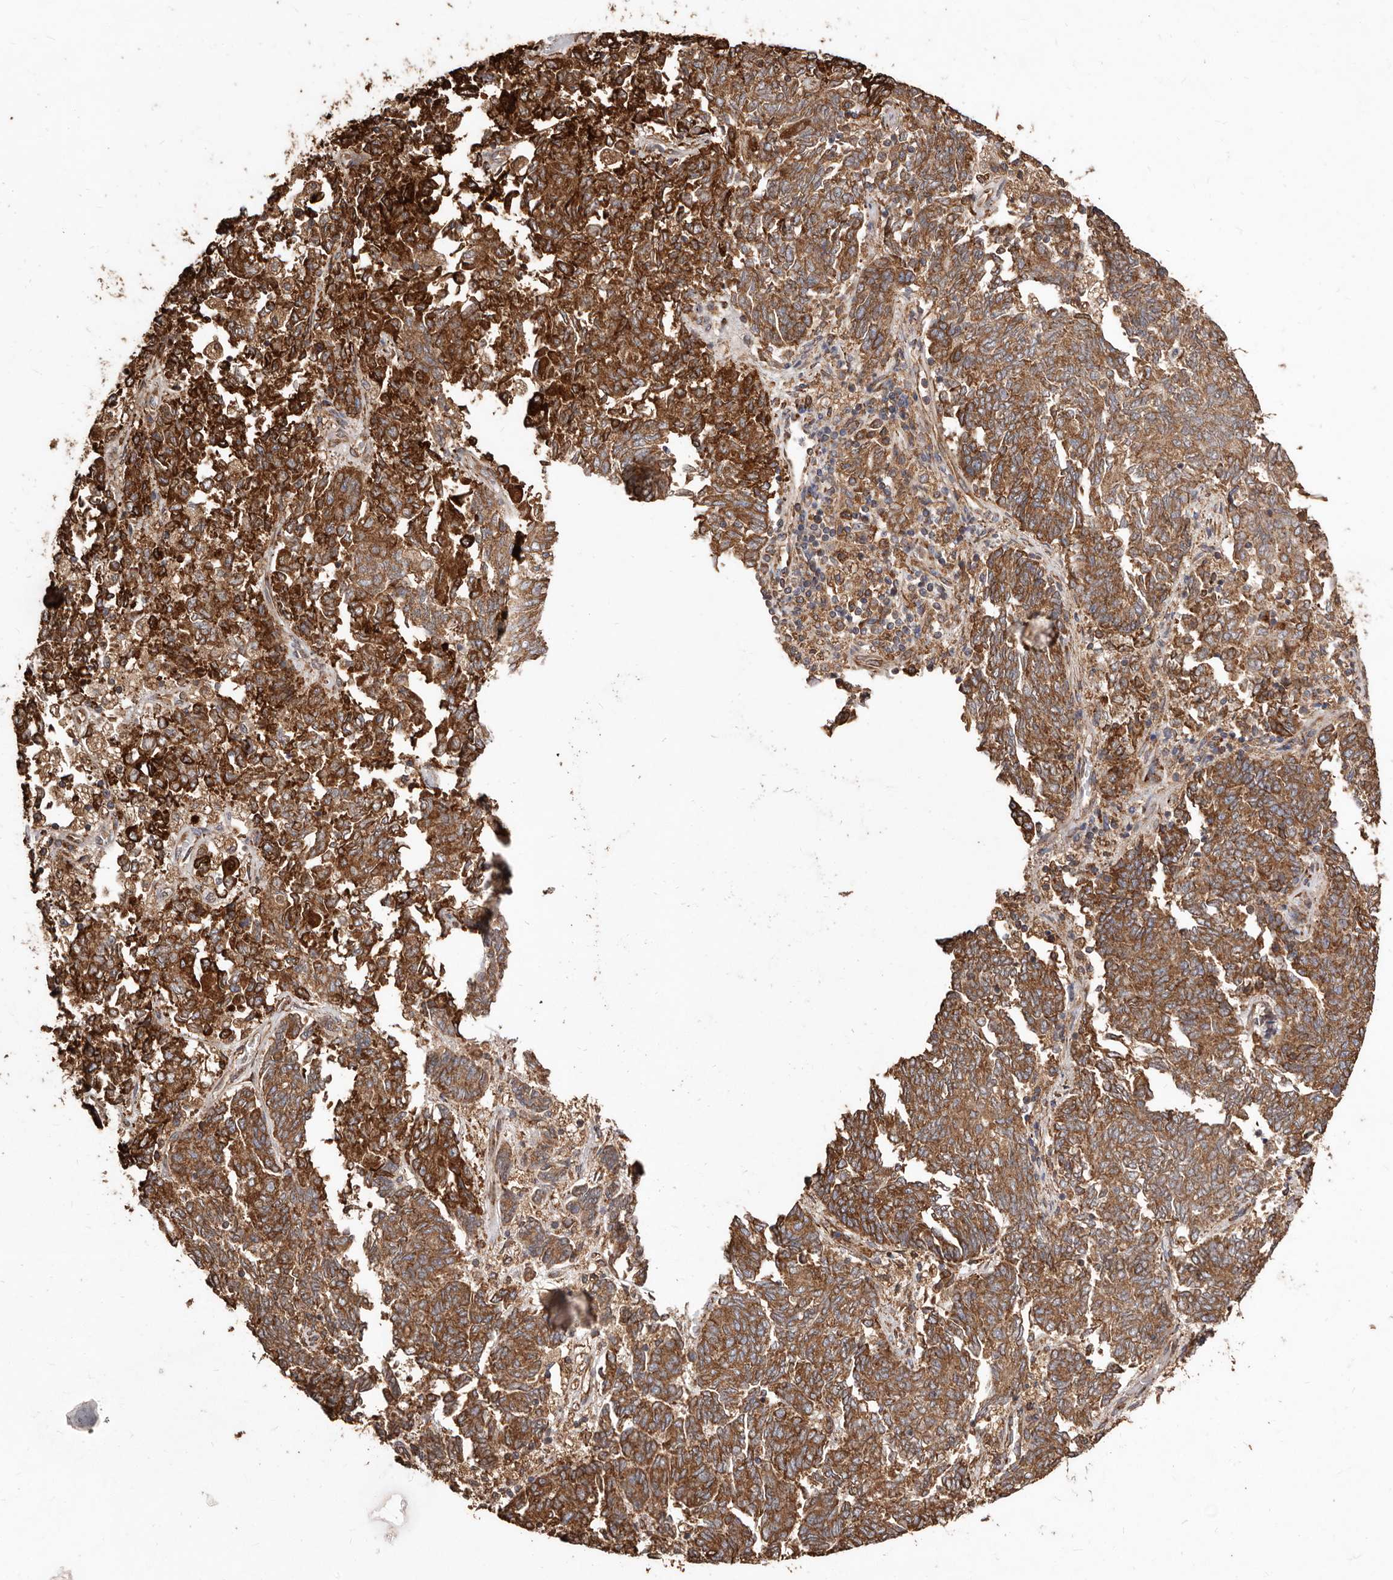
{"staining": {"intensity": "moderate", "quantity": ">75%", "location": "cytoplasmic/membranous"}, "tissue": "endometrial cancer", "cell_type": "Tumor cells", "image_type": "cancer", "snomed": [{"axis": "morphology", "description": "Adenocarcinoma, NOS"}, {"axis": "topography", "description": "Endometrium"}], "caption": "Human adenocarcinoma (endometrial) stained with a protein marker demonstrates moderate staining in tumor cells.", "gene": "STEAP2", "patient": {"sex": "female", "age": 80}}